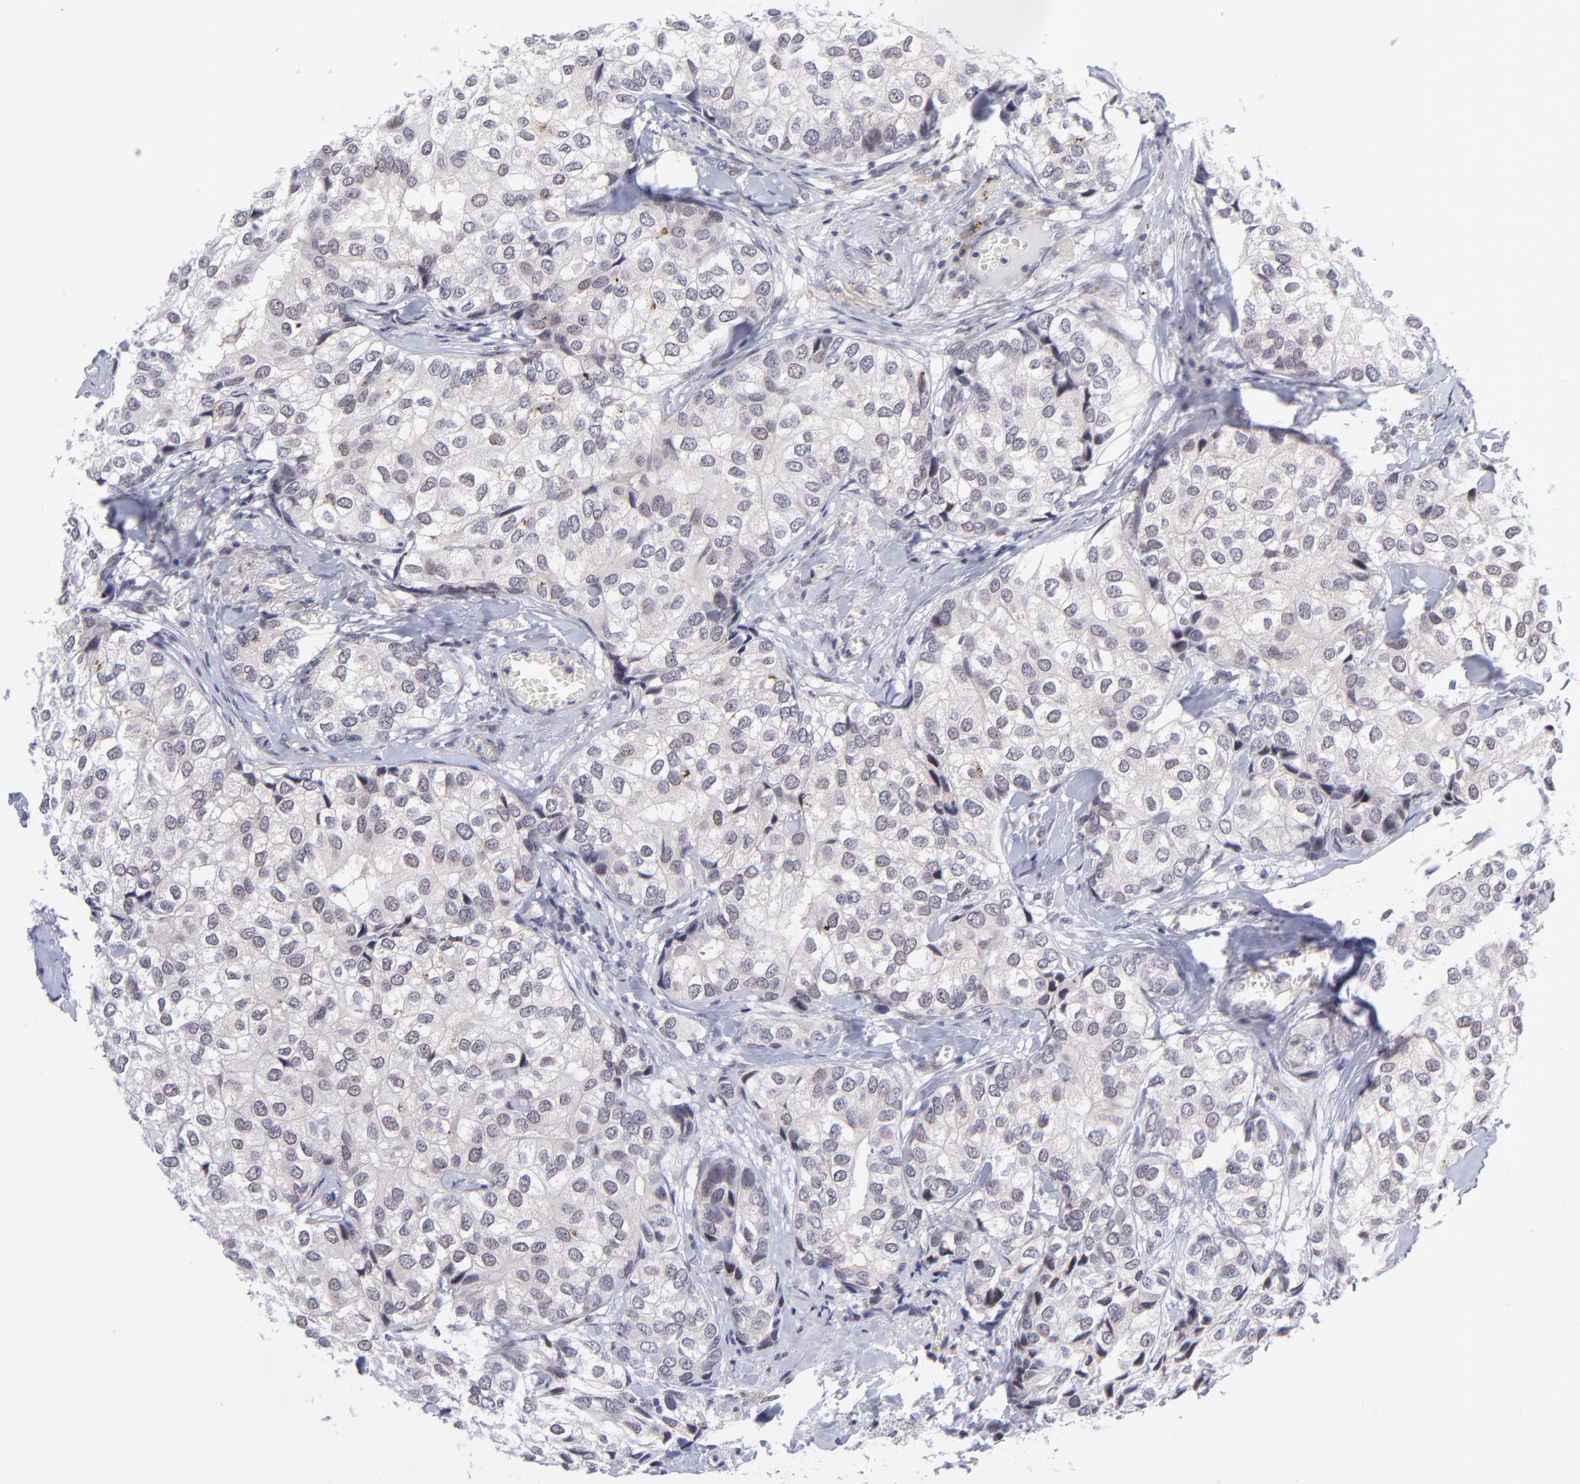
{"staining": {"intensity": "weak", "quantity": "<25%", "location": "nuclear"}, "tissue": "breast cancer", "cell_type": "Tumor cells", "image_type": "cancer", "snomed": [{"axis": "morphology", "description": "Duct carcinoma"}, {"axis": "topography", "description": "Breast"}], "caption": "Human breast cancer (infiltrating ductal carcinoma) stained for a protein using immunohistochemistry (IHC) reveals no positivity in tumor cells.", "gene": "SOX6", "patient": {"sex": "female", "age": 68}}